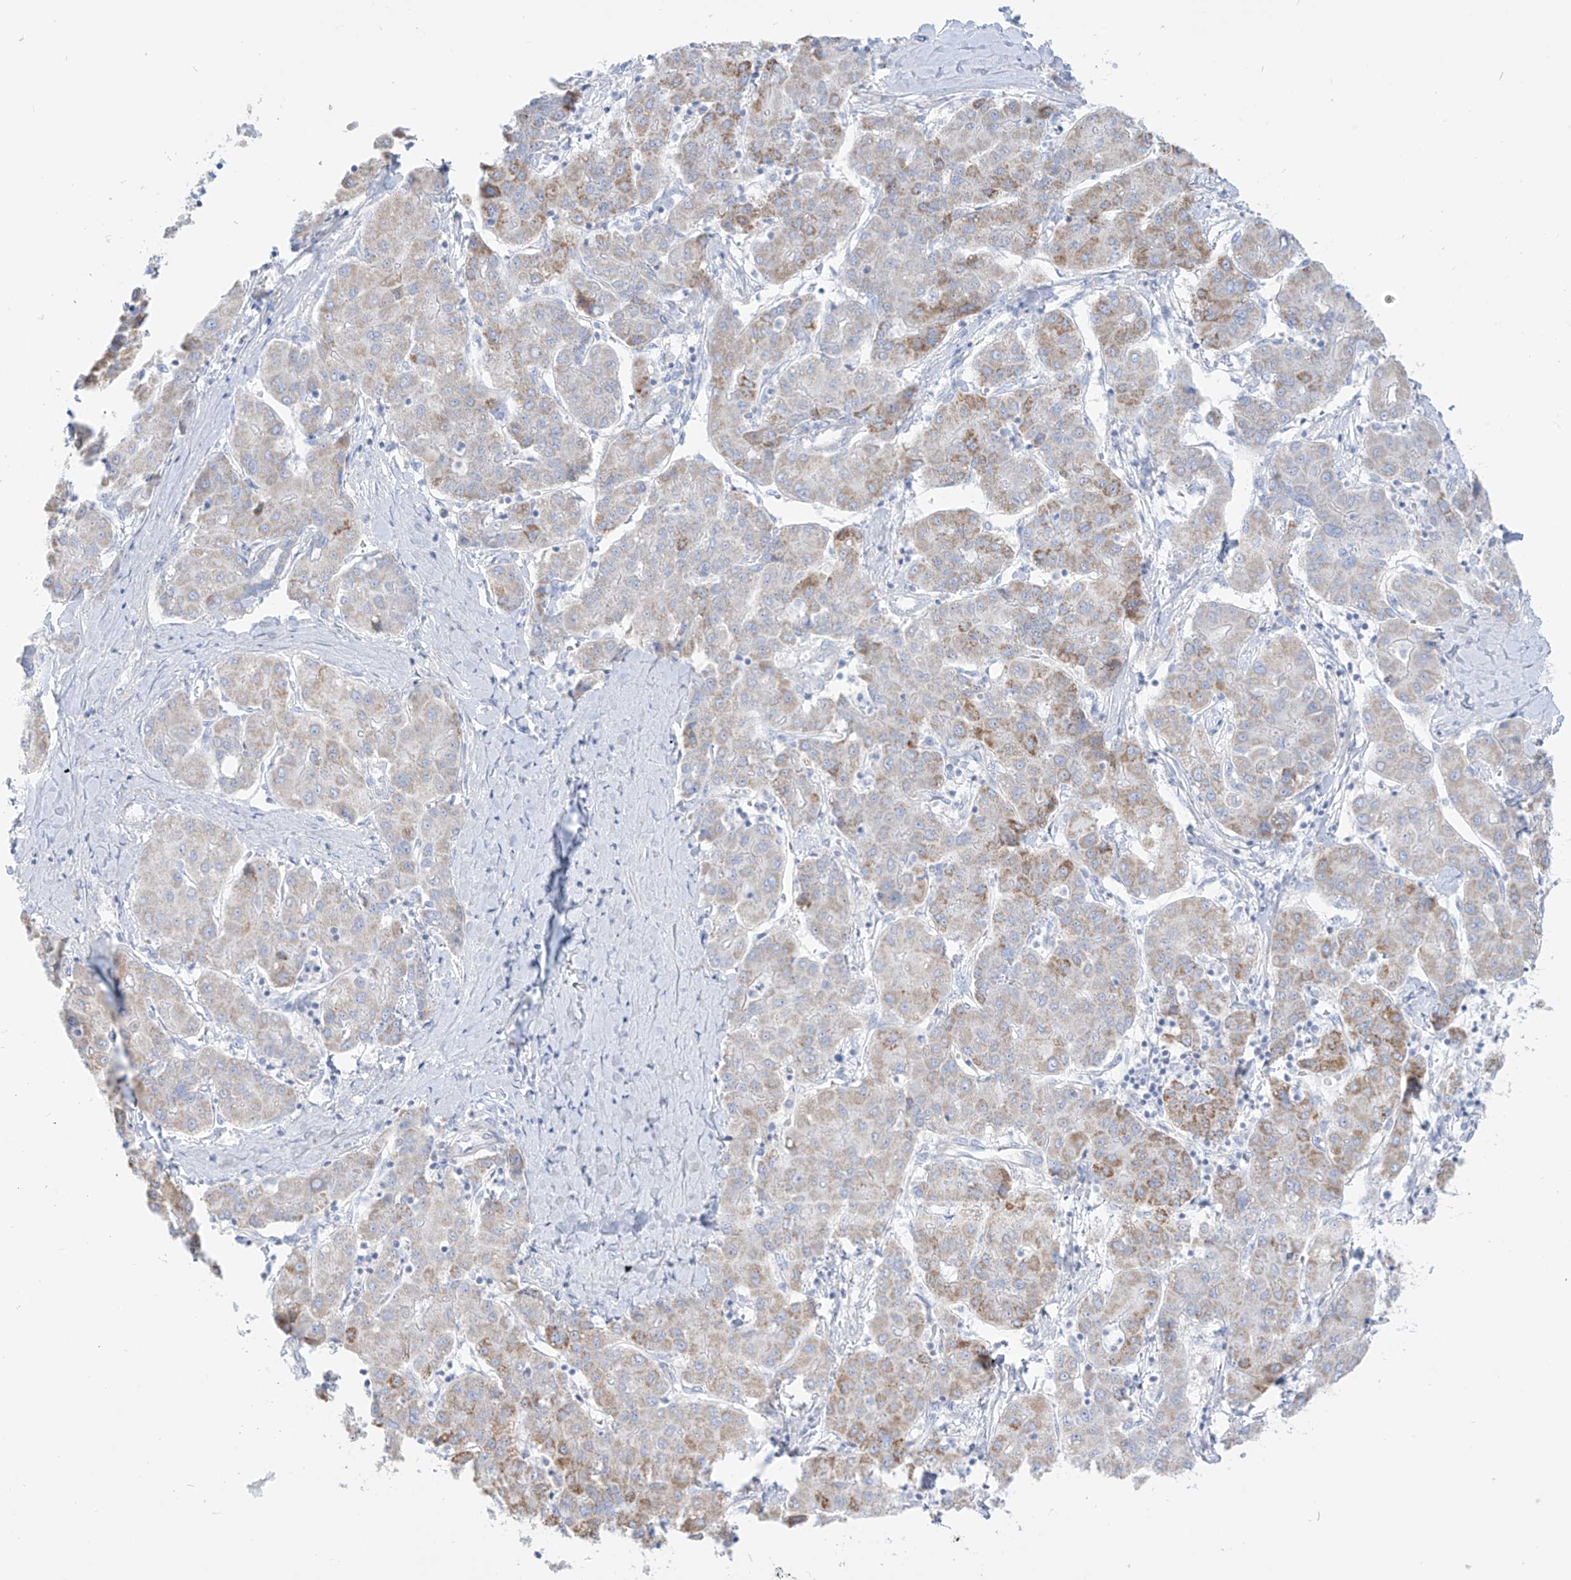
{"staining": {"intensity": "weak", "quantity": "<25%", "location": "cytoplasmic/membranous"}, "tissue": "liver cancer", "cell_type": "Tumor cells", "image_type": "cancer", "snomed": [{"axis": "morphology", "description": "Carcinoma, Hepatocellular, NOS"}, {"axis": "topography", "description": "Liver"}], "caption": "Immunohistochemical staining of liver cancer (hepatocellular carcinoma) exhibits no significant positivity in tumor cells.", "gene": "SLC26A3", "patient": {"sex": "male", "age": 65}}